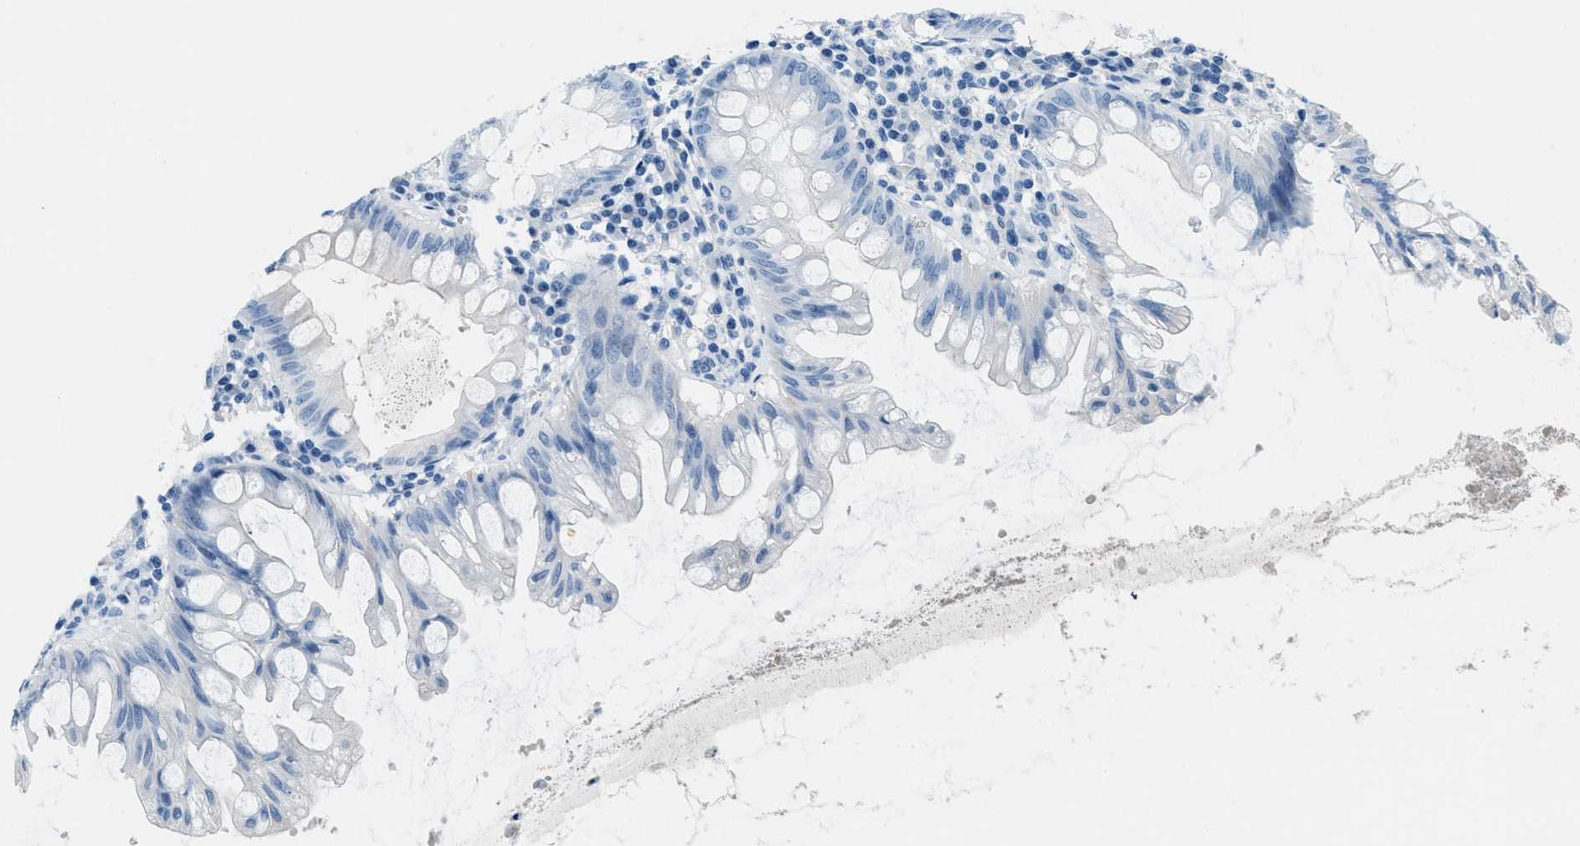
{"staining": {"intensity": "negative", "quantity": "none", "location": "none"}, "tissue": "appendix", "cell_type": "Glandular cells", "image_type": "normal", "snomed": [{"axis": "morphology", "description": "Normal tissue, NOS"}, {"axis": "topography", "description": "Appendix"}], "caption": "Immunohistochemistry (IHC) micrograph of normal appendix: appendix stained with DAB displays no significant protein expression in glandular cells. (DAB IHC with hematoxylin counter stain).", "gene": "MGARP", "patient": {"sex": "male", "age": 56}}